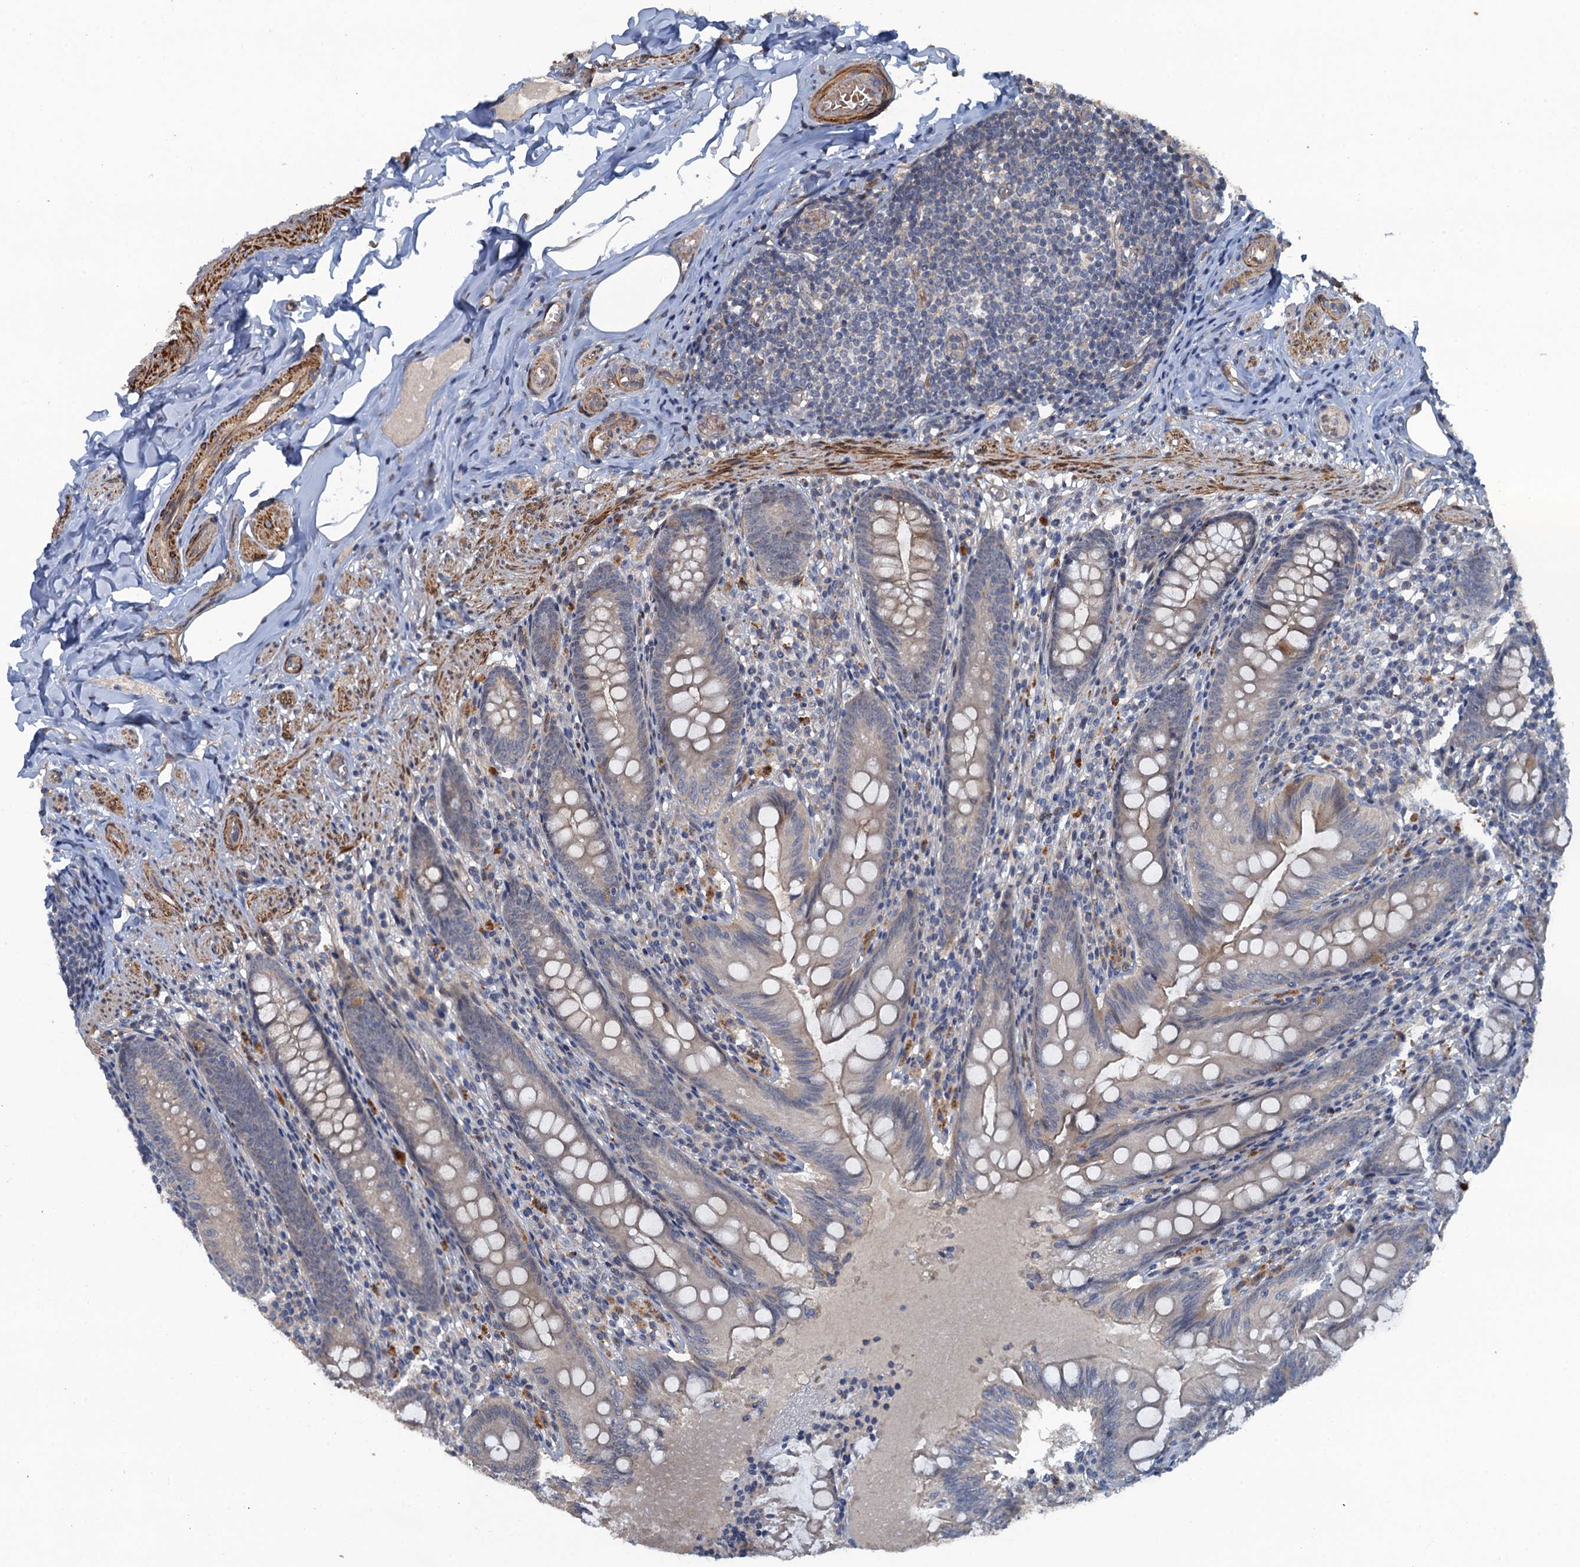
{"staining": {"intensity": "weak", "quantity": "25%-75%", "location": "cytoplasmic/membranous"}, "tissue": "appendix", "cell_type": "Glandular cells", "image_type": "normal", "snomed": [{"axis": "morphology", "description": "Normal tissue, NOS"}, {"axis": "topography", "description": "Appendix"}], "caption": "Brown immunohistochemical staining in normal appendix shows weak cytoplasmic/membranous staining in approximately 25%-75% of glandular cells.", "gene": "MYO16", "patient": {"sex": "male", "age": 55}}